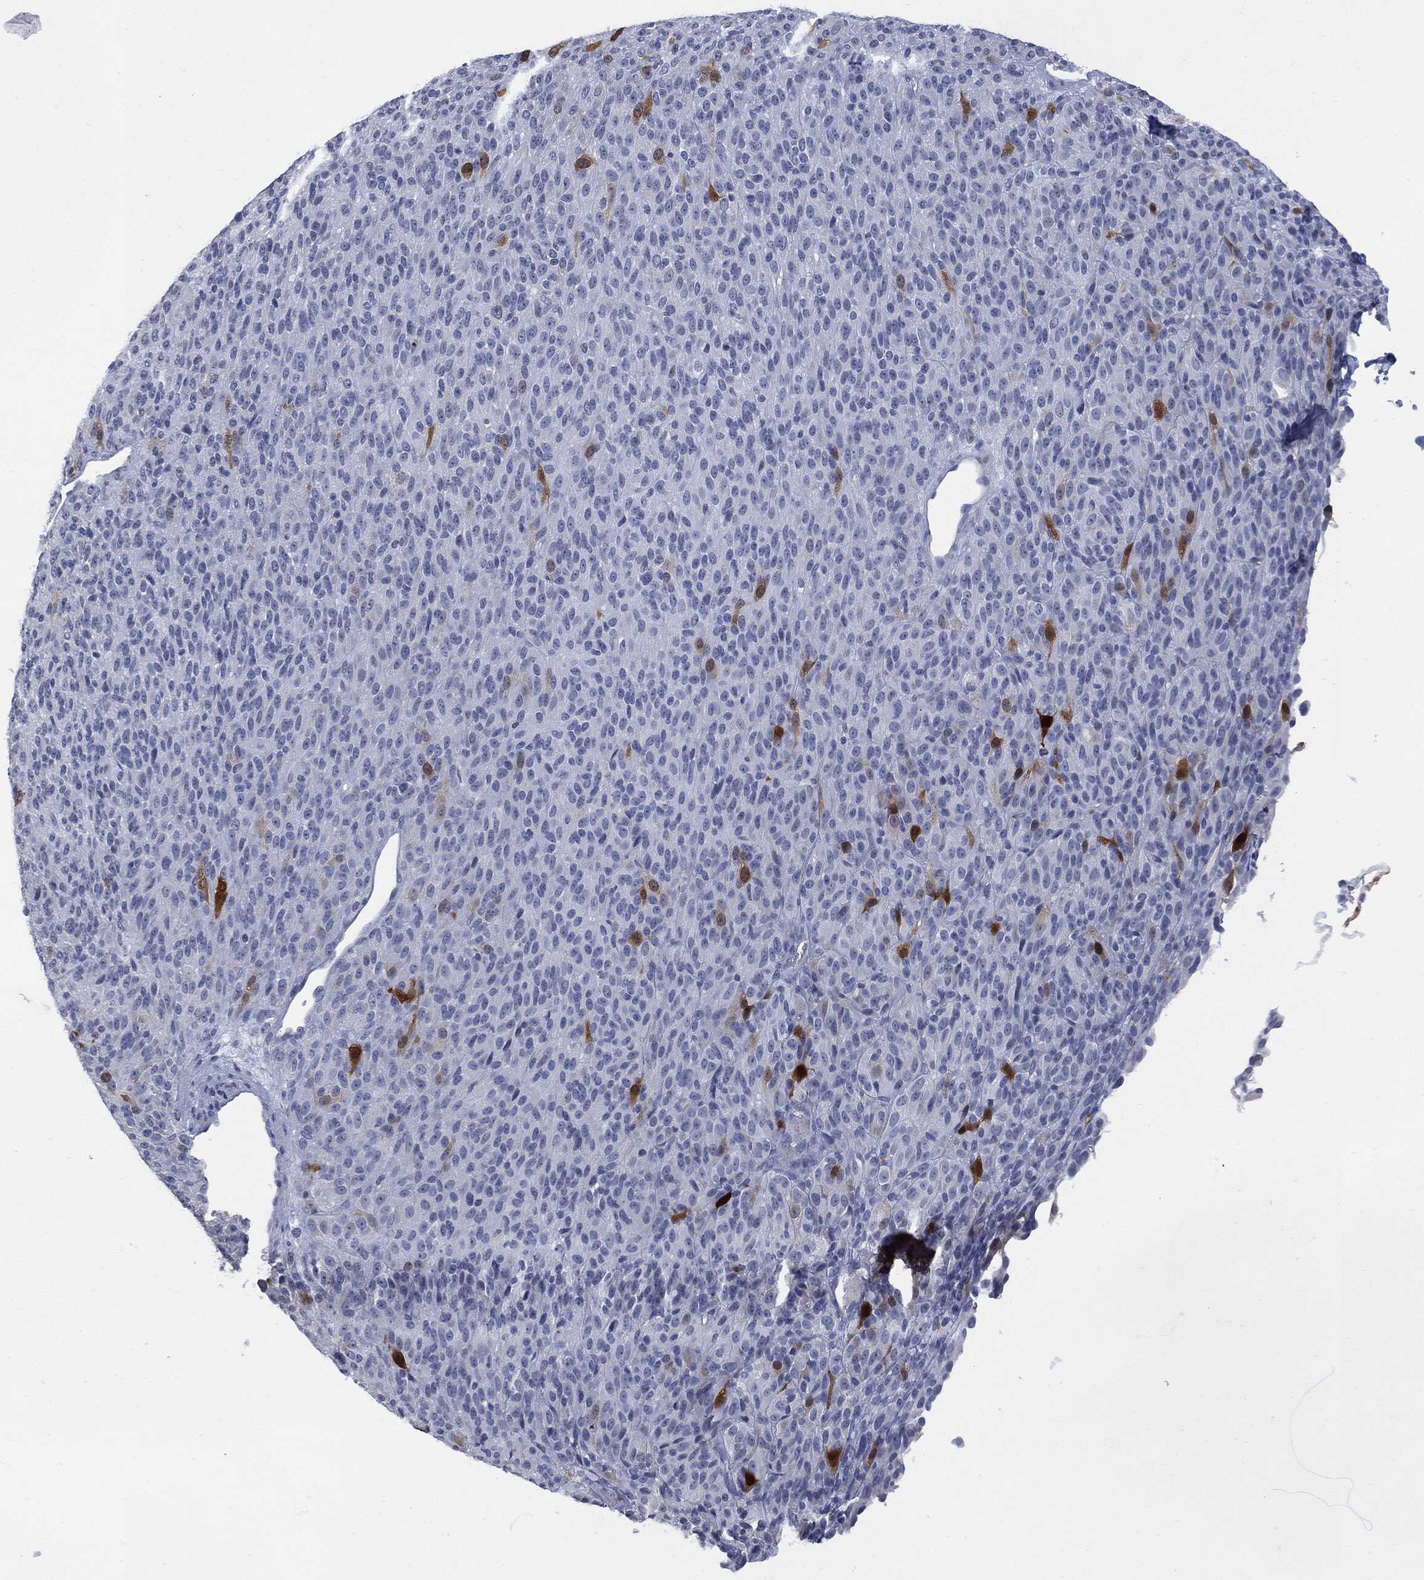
{"staining": {"intensity": "strong", "quantity": "<25%", "location": "cytoplasmic/membranous"}, "tissue": "melanoma", "cell_type": "Tumor cells", "image_type": "cancer", "snomed": [{"axis": "morphology", "description": "Malignant melanoma, Metastatic site"}, {"axis": "topography", "description": "Brain"}], "caption": "Immunohistochemistry photomicrograph of neoplastic tissue: malignant melanoma (metastatic site) stained using immunohistochemistry (IHC) exhibits medium levels of strong protein expression localized specifically in the cytoplasmic/membranous of tumor cells, appearing as a cytoplasmic/membranous brown color.", "gene": "UBE2C", "patient": {"sex": "female", "age": 56}}